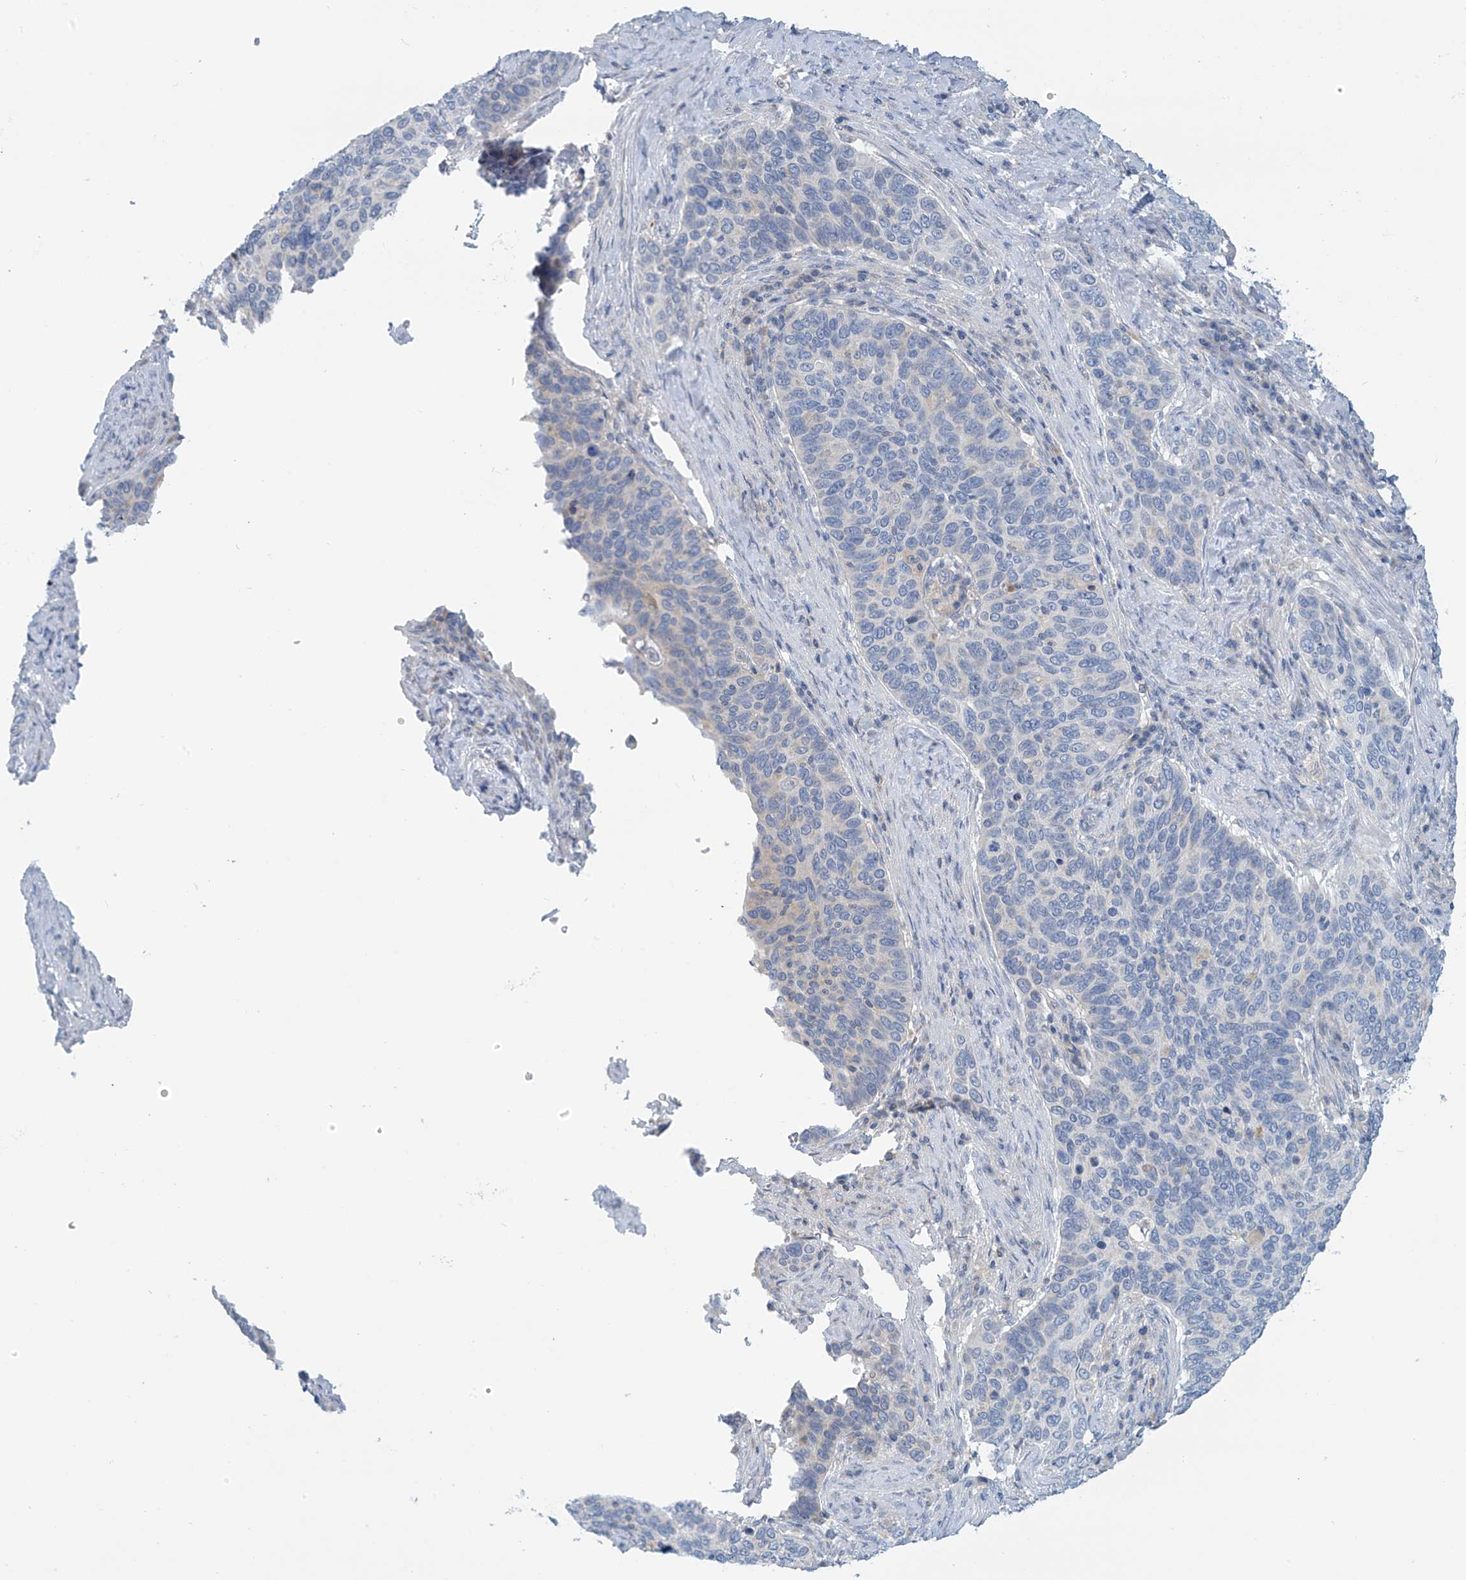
{"staining": {"intensity": "negative", "quantity": "none", "location": "none"}, "tissue": "cervical cancer", "cell_type": "Tumor cells", "image_type": "cancer", "snomed": [{"axis": "morphology", "description": "Squamous cell carcinoma, NOS"}, {"axis": "topography", "description": "Cervix"}], "caption": "DAB immunohistochemical staining of human cervical squamous cell carcinoma shows no significant expression in tumor cells. (DAB (3,3'-diaminobenzidine) immunohistochemistry, high magnification).", "gene": "SLC6A12", "patient": {"sex": "female", "age": 60}}